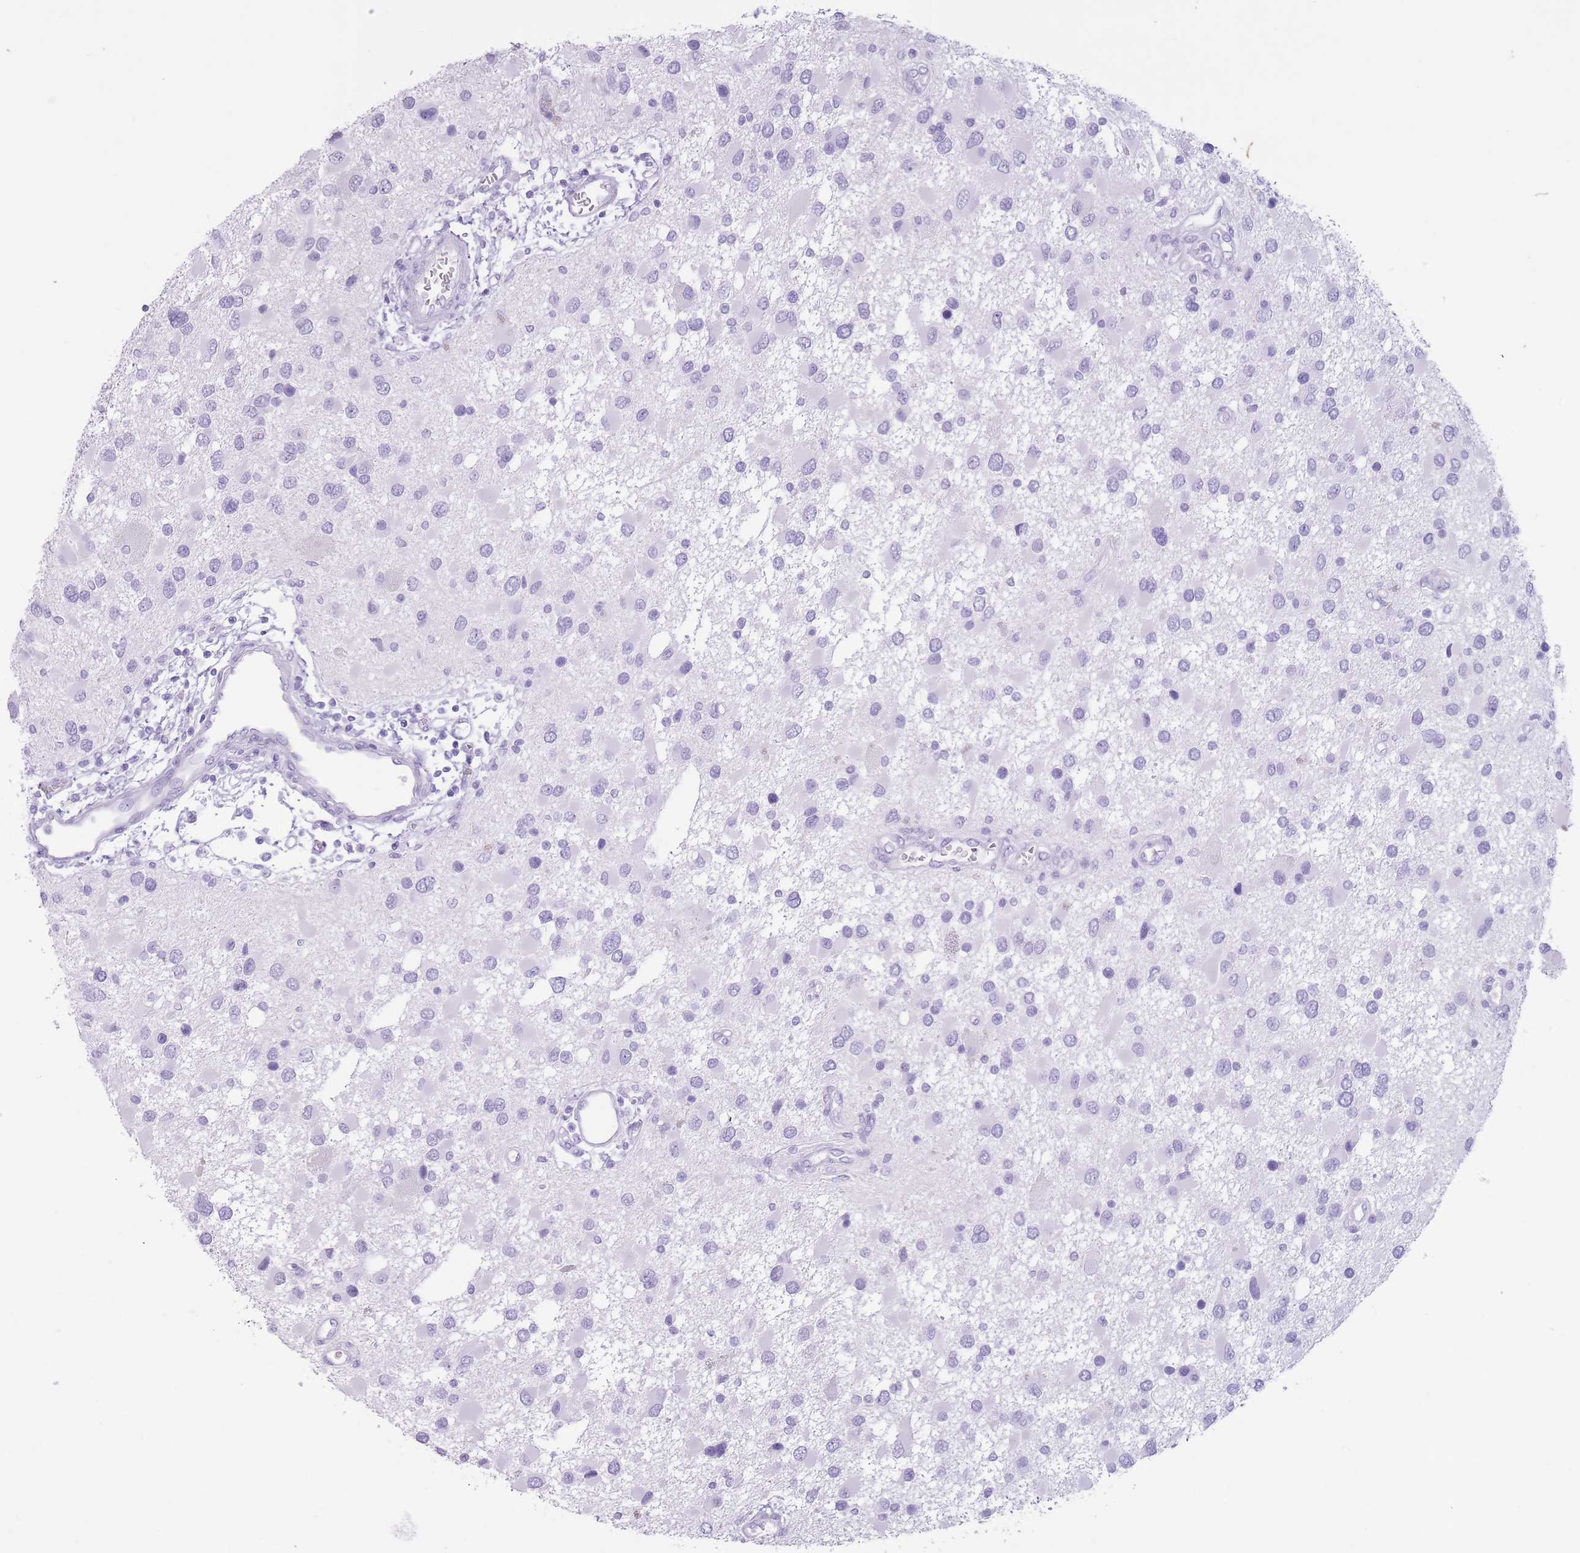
{"staining": {"intensity": "negative", "quantity": "none", "location": "none"}, "tissue": "glioma", "cell_type": "Tumor cells", "image_type": "cancer", "snomed": [{"axis": "morphology", "description": "Glioma, malignant, High grade"}, {"axis": "topography", "description": "Brain"}], "caption": "This is a histopathology image of immunohistochemistry staining of glioma, which shows no expression in tumor cells.", "gene": "OR4F21", "patient": {"sex": "male", "age": 53}}